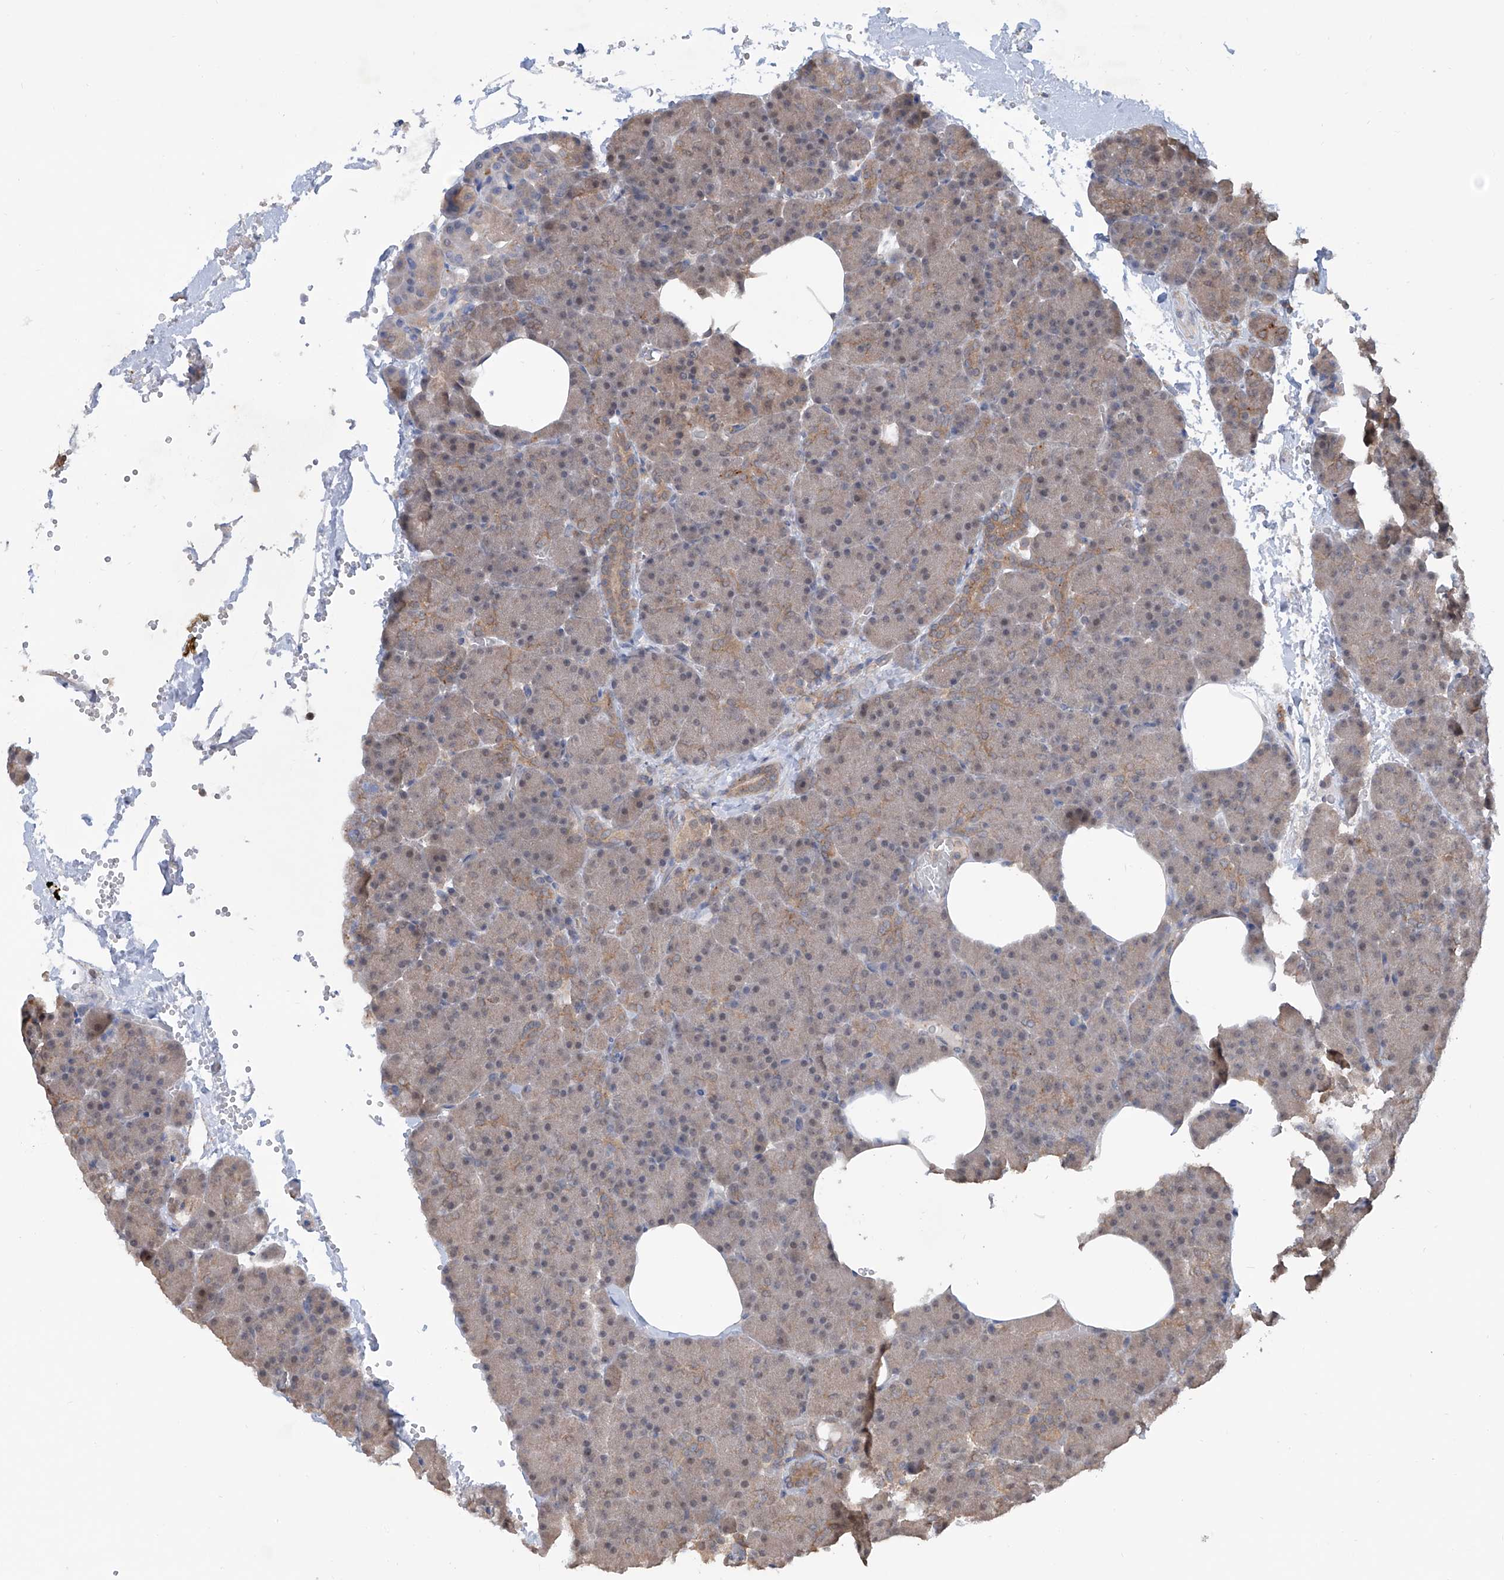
{"staining": {"intensity": "weak", "quantity": "25%-75%", "location": "cytoplasmic/membranous"}, "tissue": "pancreas", "cell_type": "Exocrine glandular cells", "image_type": "normal", "snomed": [{"axis": "morphology", "description": "Normal tissue, NOS"}, {"axis": "morphology", "description": "Carcinoid, malignant, NOS"}, {"axis": "topography", "description": "Pancreas"}], "caption": "Immunohistochemical staining of unremarkable pancreas shows 25%-75% levels of weak cytoplasmic/membranous protein expression in about 25%-75% of exocrine glandular cells.", "gene": "HOXC8", "patient": {"sex": "female", "age": 35}}